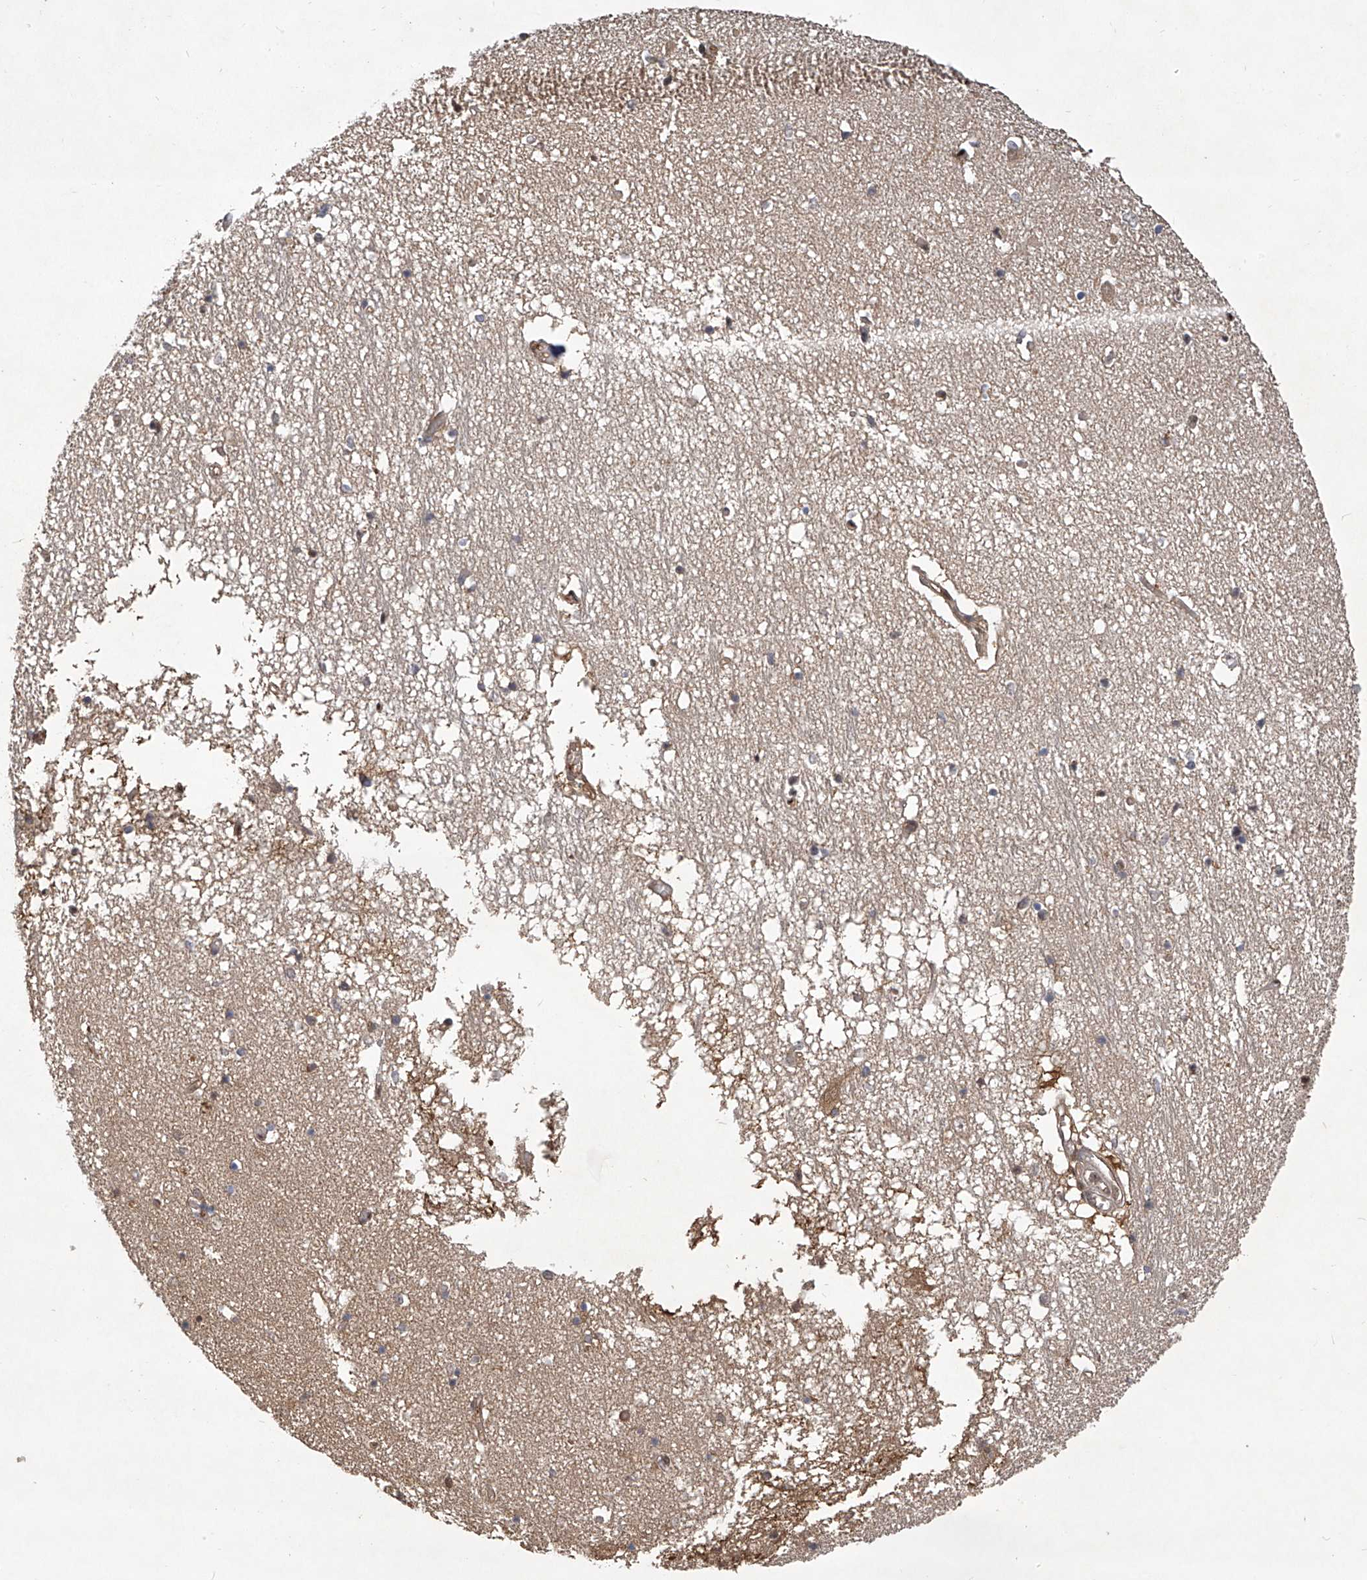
{"staining": {"intensity": "weak", "quantity": "<25%", "location": "cytoplasmic/membranous"}, "tissue": "hippocampus", "cell_type": "Glial cells", "image_type": "normal", "snomed": [{"axis": "morphology", "description": "Normal tissue, NOS"}, {"axis": "topography", "description": "Hippocampus"}], "caption": "DAB (3,3'-diaminobenzidine) immunohistochemical staining of normal hippocampus reveals no significant staining in glial cells.", "gene": "PSMB1", "patient": {"sex": "male", "age": 70}}